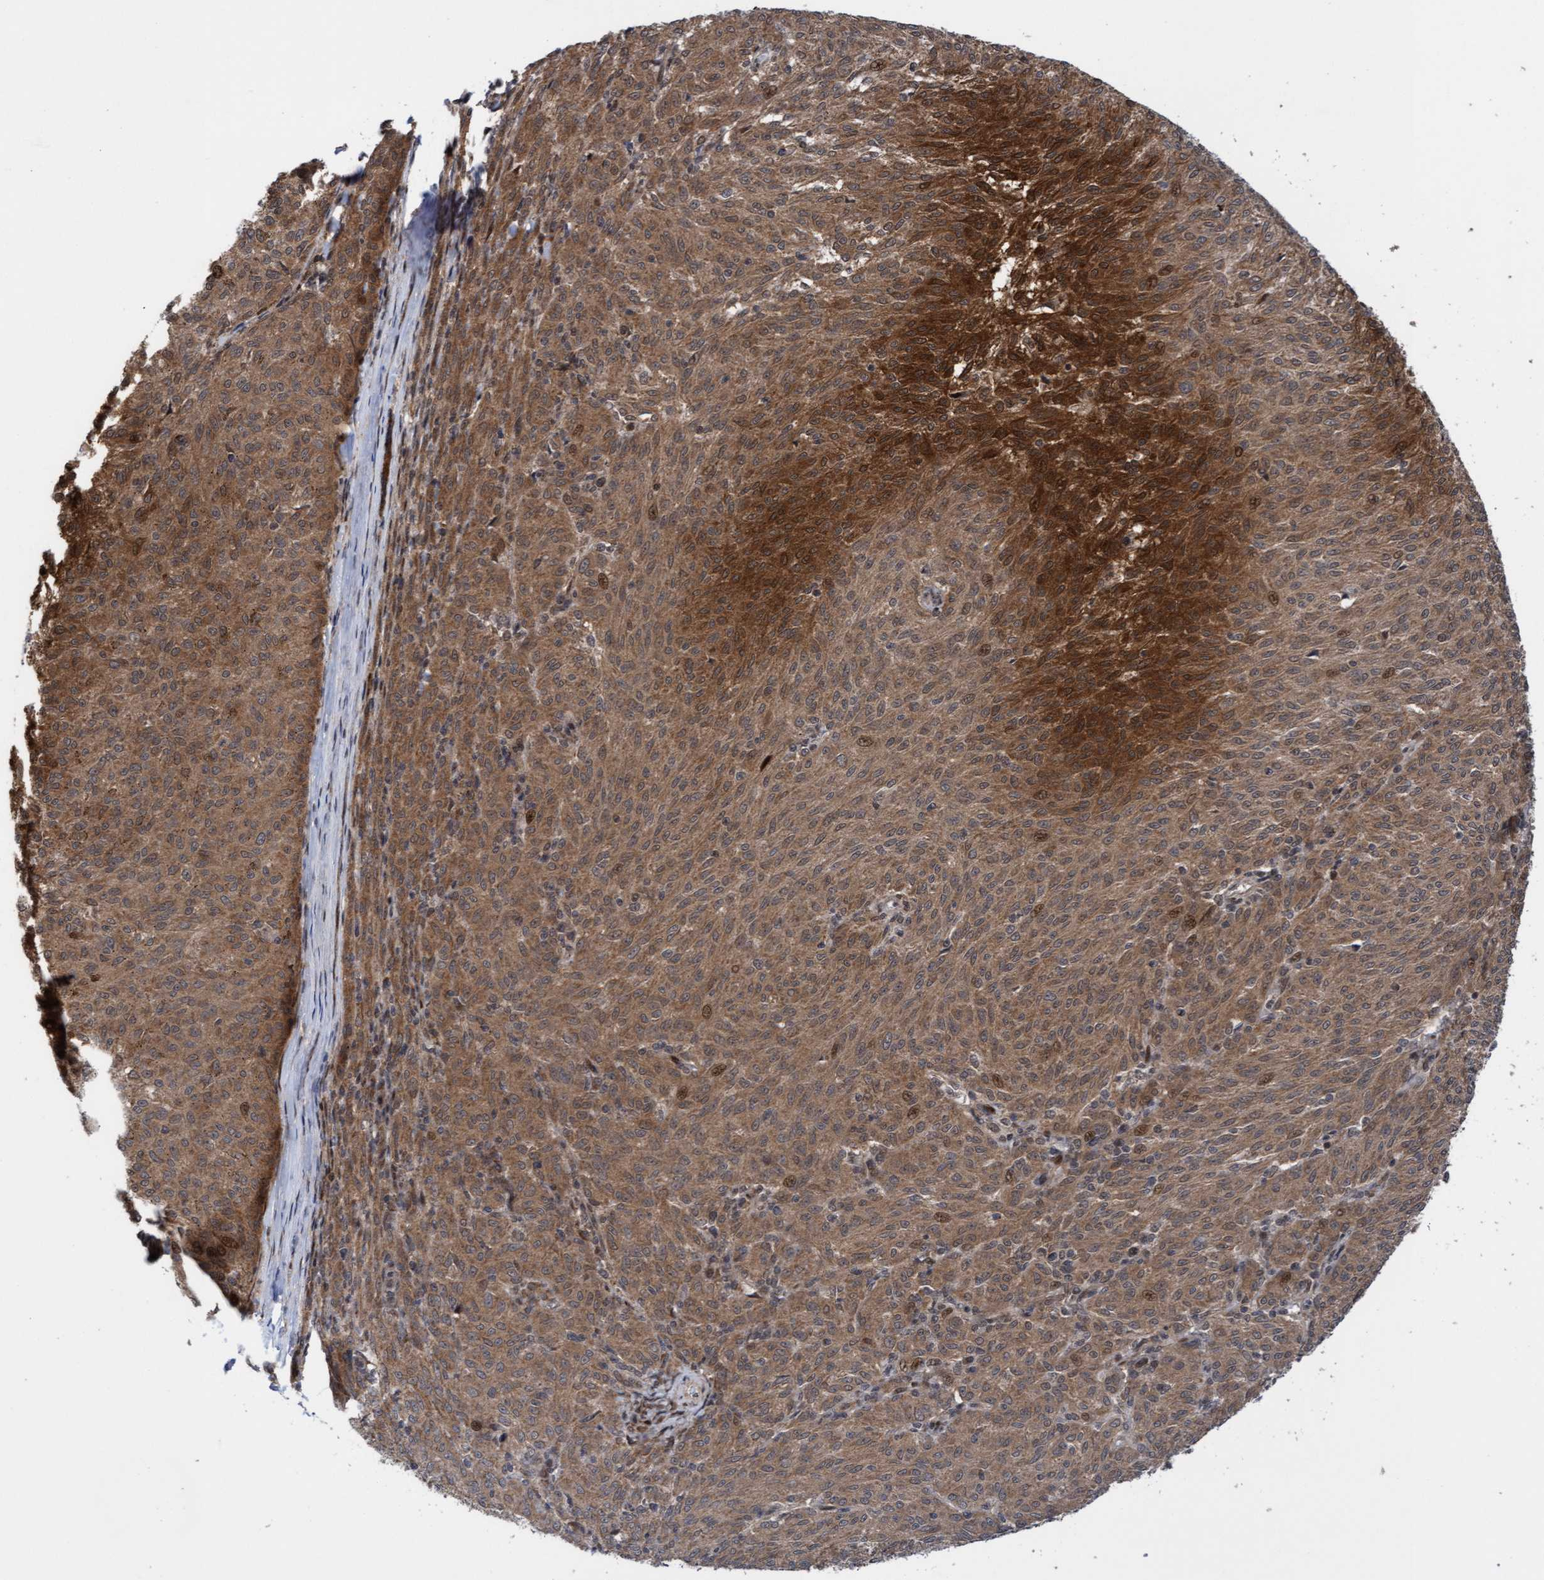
{"staining": {"intensity": "moderate", "quantity": ">75%", "location": "cytoplasmic/membranous,nuclear"}, "tissue": "melanoma", "cell_type": "Tumor cells", "image_type": "cancer", "snomed": [{"axis": "morphology", "description": "Malignant melanoma, NOS"}, {"axis": "topography", "description": "Skin"}], "caption": "This histopathology image displays immunohistochemistry (IHC) staining of human melanoma, with medium moderate cytoplasmic/membranous and nuclear positivity in about >75% of tumor cells.", "gene": "ITFG1", "patient": {"sex": "female", "age": 72}}